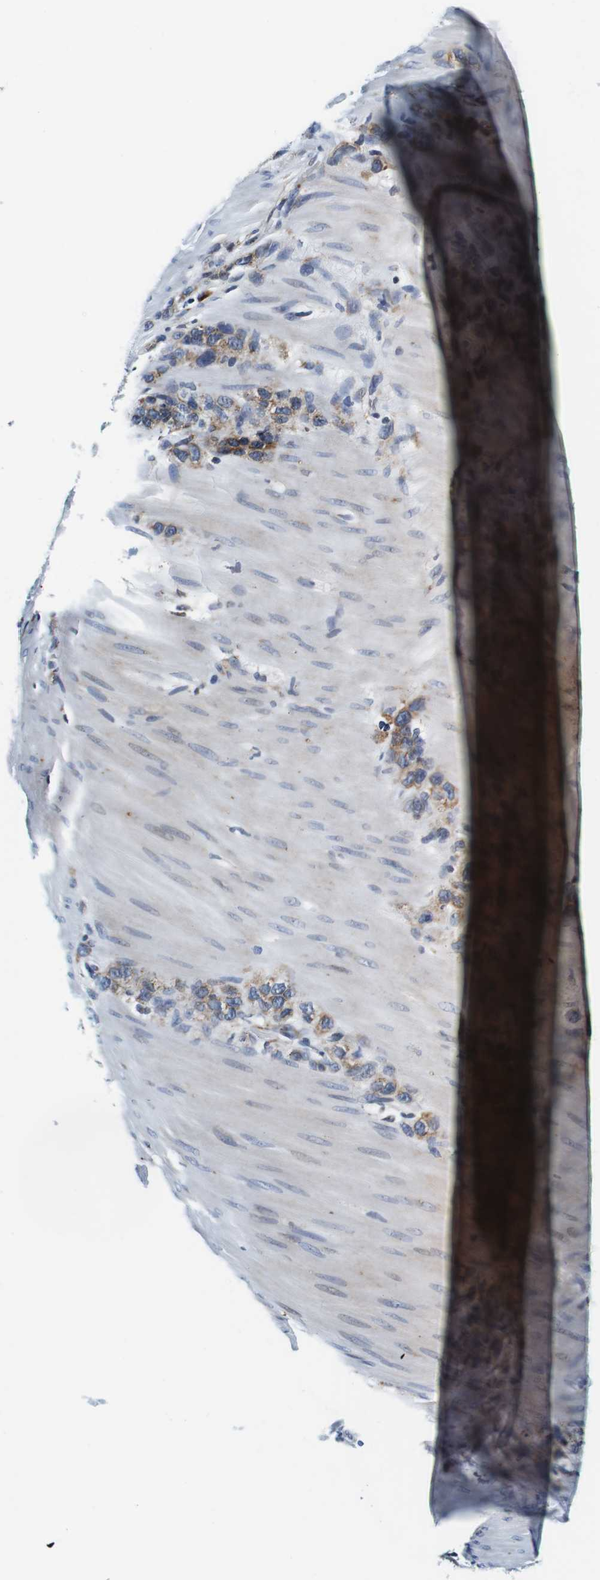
{"staining": {"intensity": "moderate", "quantity": ">75%", "location": "cytoplasmic/membranous"}, "tissue": "stomach cancer", "cell_type": "Tumor cells", "image_type": "cancer", "snomed": [{"axis": "morphology", "description": "Normal tissue, NOS"}, {"axis": "morphology", "description": "Adenocarcinoma, NOS"}, {"axis": "morphology", "description": "Adenocarcinoma, High grade"}, {"axis": "topography", "description": "Stomach, upper"}, {"axis": "topography", "description": "Stomach"}], "caption": "Adenocarcinoma (high-grade) (stomach) tissue demonstrates moderate cytoplasmic/membranous positivity in approximately >75% of tumor cells", "gene": "FAR2", "patient": {"sex": "female", "age": 65}}